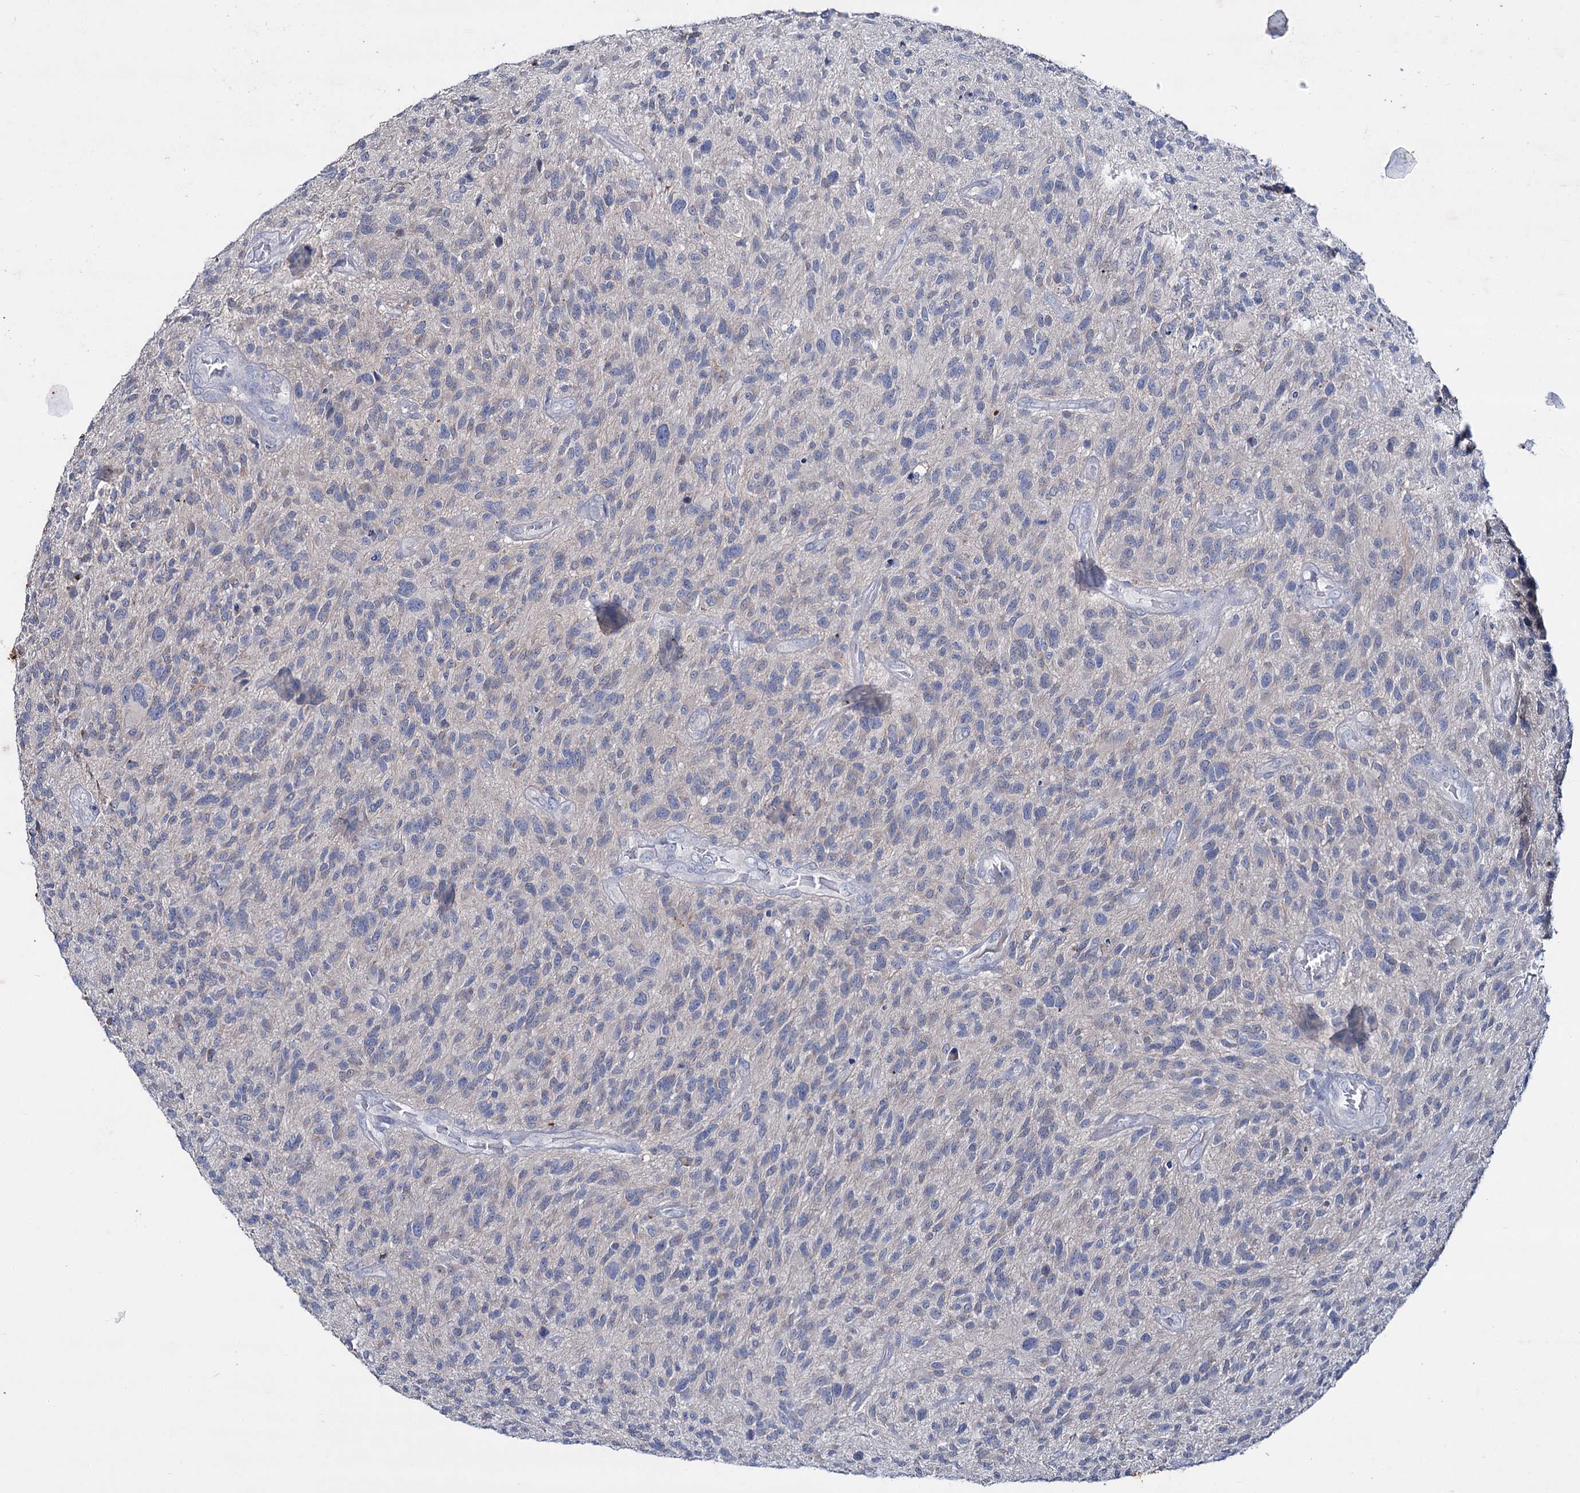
{"staining": {"intensity": "negative", "quantity": "none", "location": "none"}, "tissue": "glioma", "cell_type": "Tumor cells", "image_type": "cancer", "snomed": [{"axis": "morphology", "description": "Glioma, malignant, High grade"}, {"axis": "topography", "description": "Brain"}], "caption": "Histopathology image shows no protein positivity in tumor cells of glioma tissue.", "gene": "LYZL4", "patient": {"sex": "male", "age": 47}}